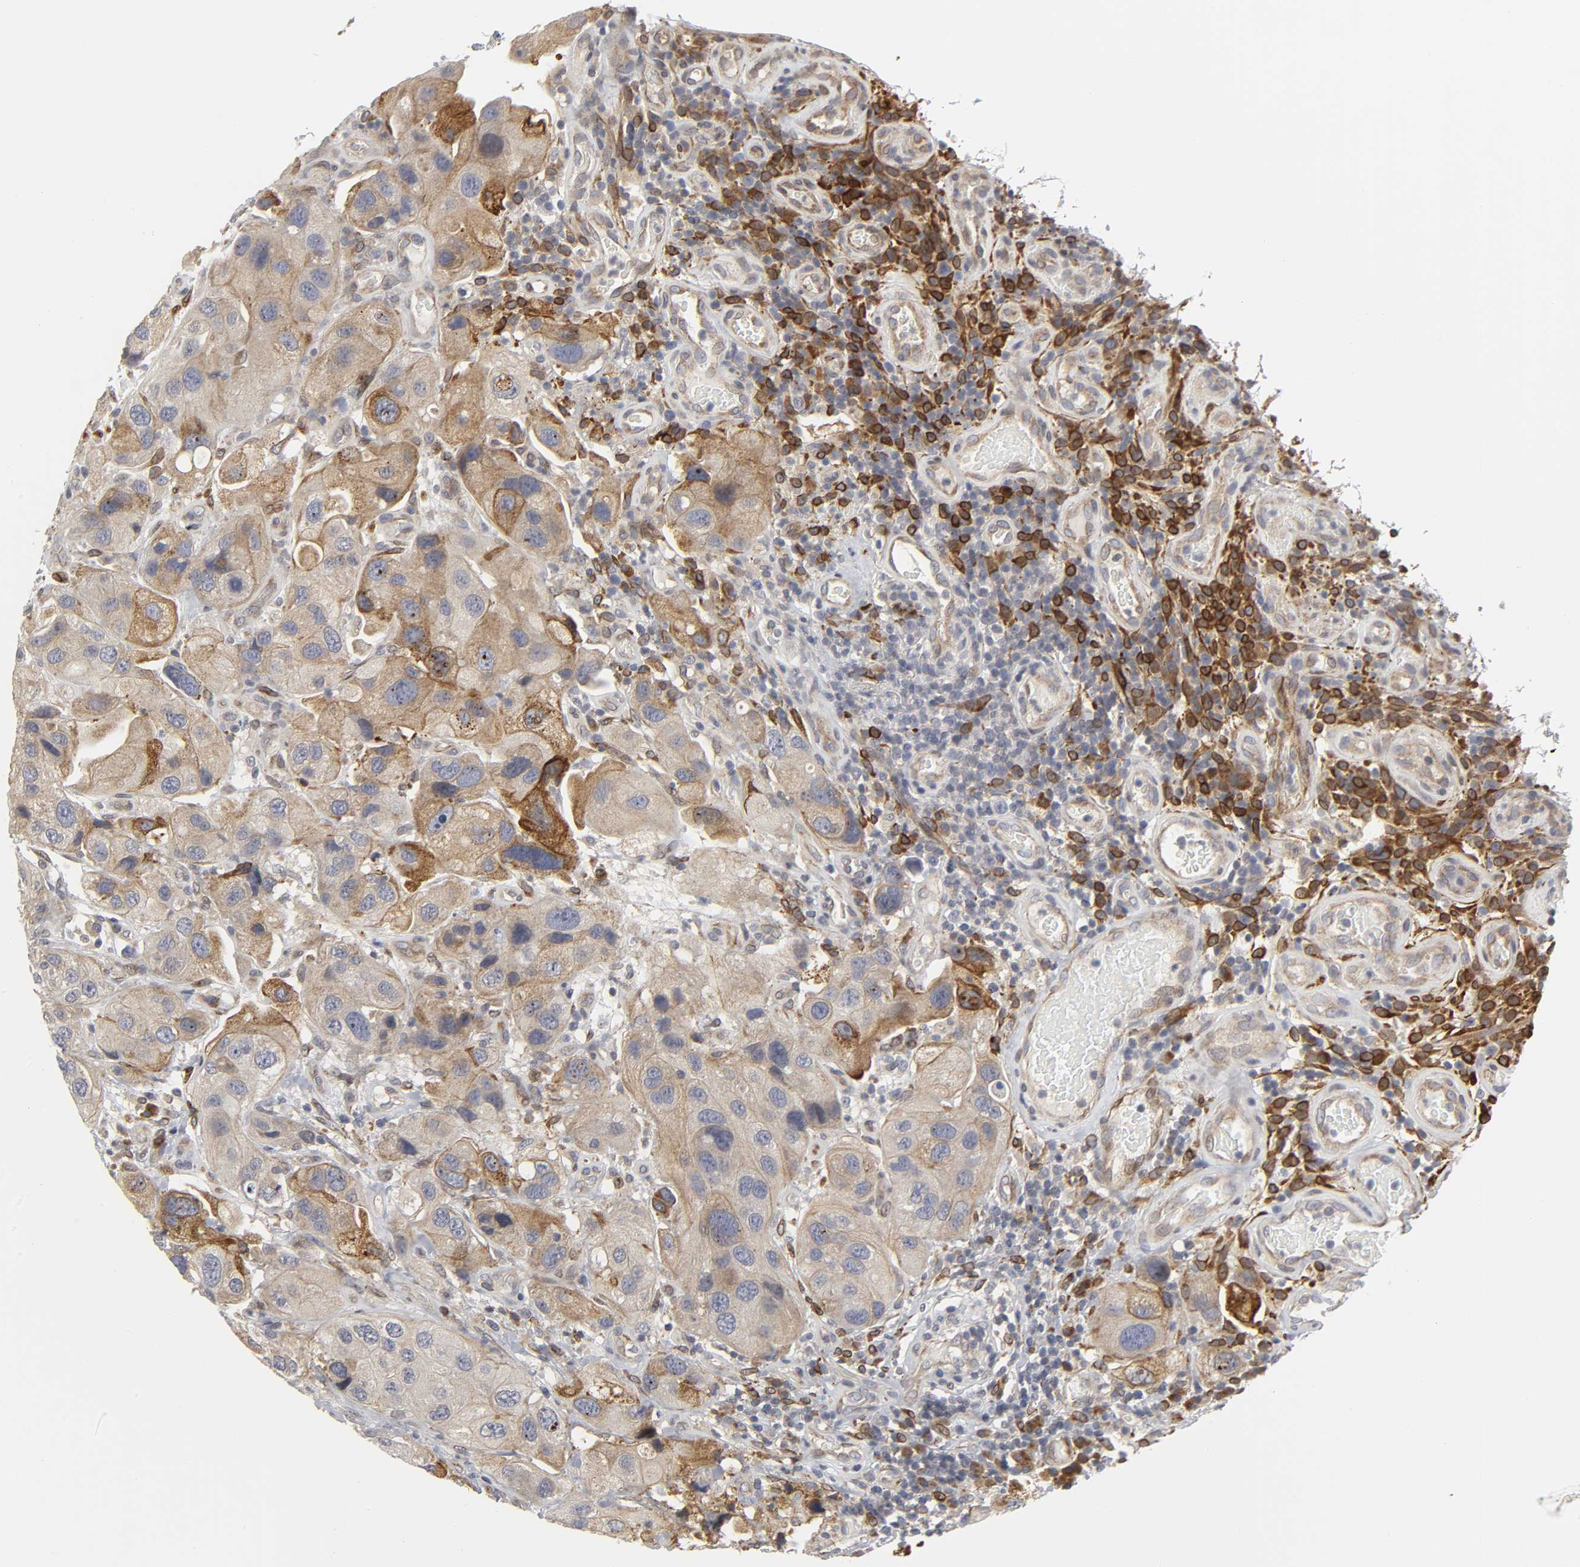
{"staining": {"intensity": "moderate", "quantity": ">75%", "location": "cytoplasmic/membranous"}, "tissue": "urothelial cancer", "cell_type": "Tumor cells", "image_type": "cancer", "snomed": [{"axis": "morphology", "description": "Urothelial carcinoma, High grade"}, {"axis": "topography", "description": "Urinary bladder"}], "caption": "Human urothelial carcinoma (high-grade) stained with a protein marker displays moderate staining in tumor cells.", "gene": "ASB6", "patient": {"sex": "female", "age": 64}}